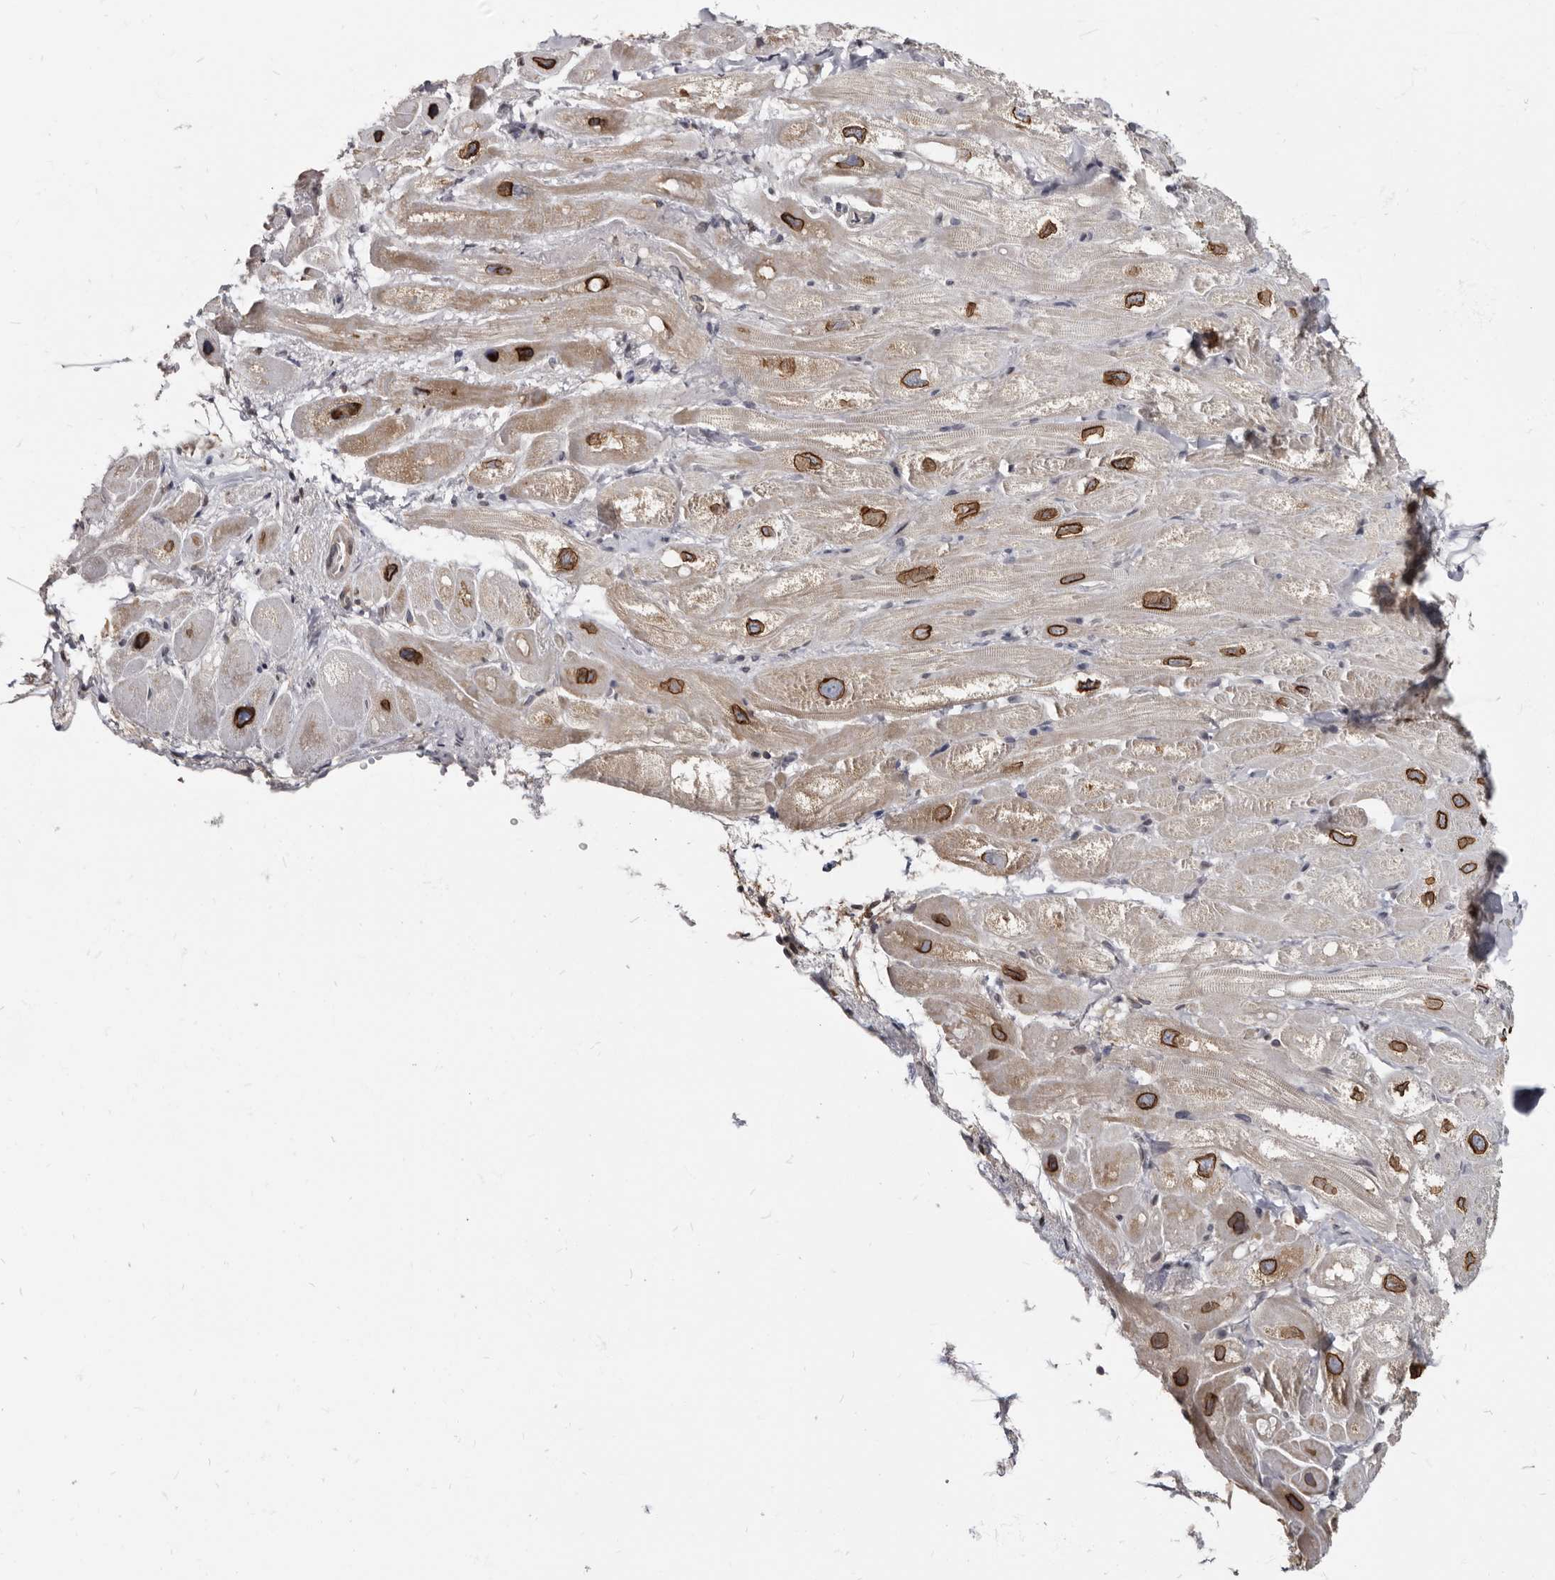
{"staining": {"intensity": "moderate", "quantity": ">75%", "location": "cytoplasmic/membranous,nuclear"}, "tissue": "heart muscle", "cell_type": "Cardiomyocytes", "image_type": "normal", "snomed": [{"axis": "morphology", "description": "Normal tissue, NOS"}, {"axis": "topography", "description": "Heart"}], "caption": "IHC of normal human heart muscle demonstrates medium levels of moderate cytoplasmic/membranous,nuclear positivity in approximately >75% of cardiomyocytes. The staining is performed using DAB (3,3'-diaminobenzidine) brown chromogen to label protein expression. The nuclei are counter-stained blue using hematoxylin.", "gene": "MRGPRF", "patient": {"sex": "male", "age": 49}}